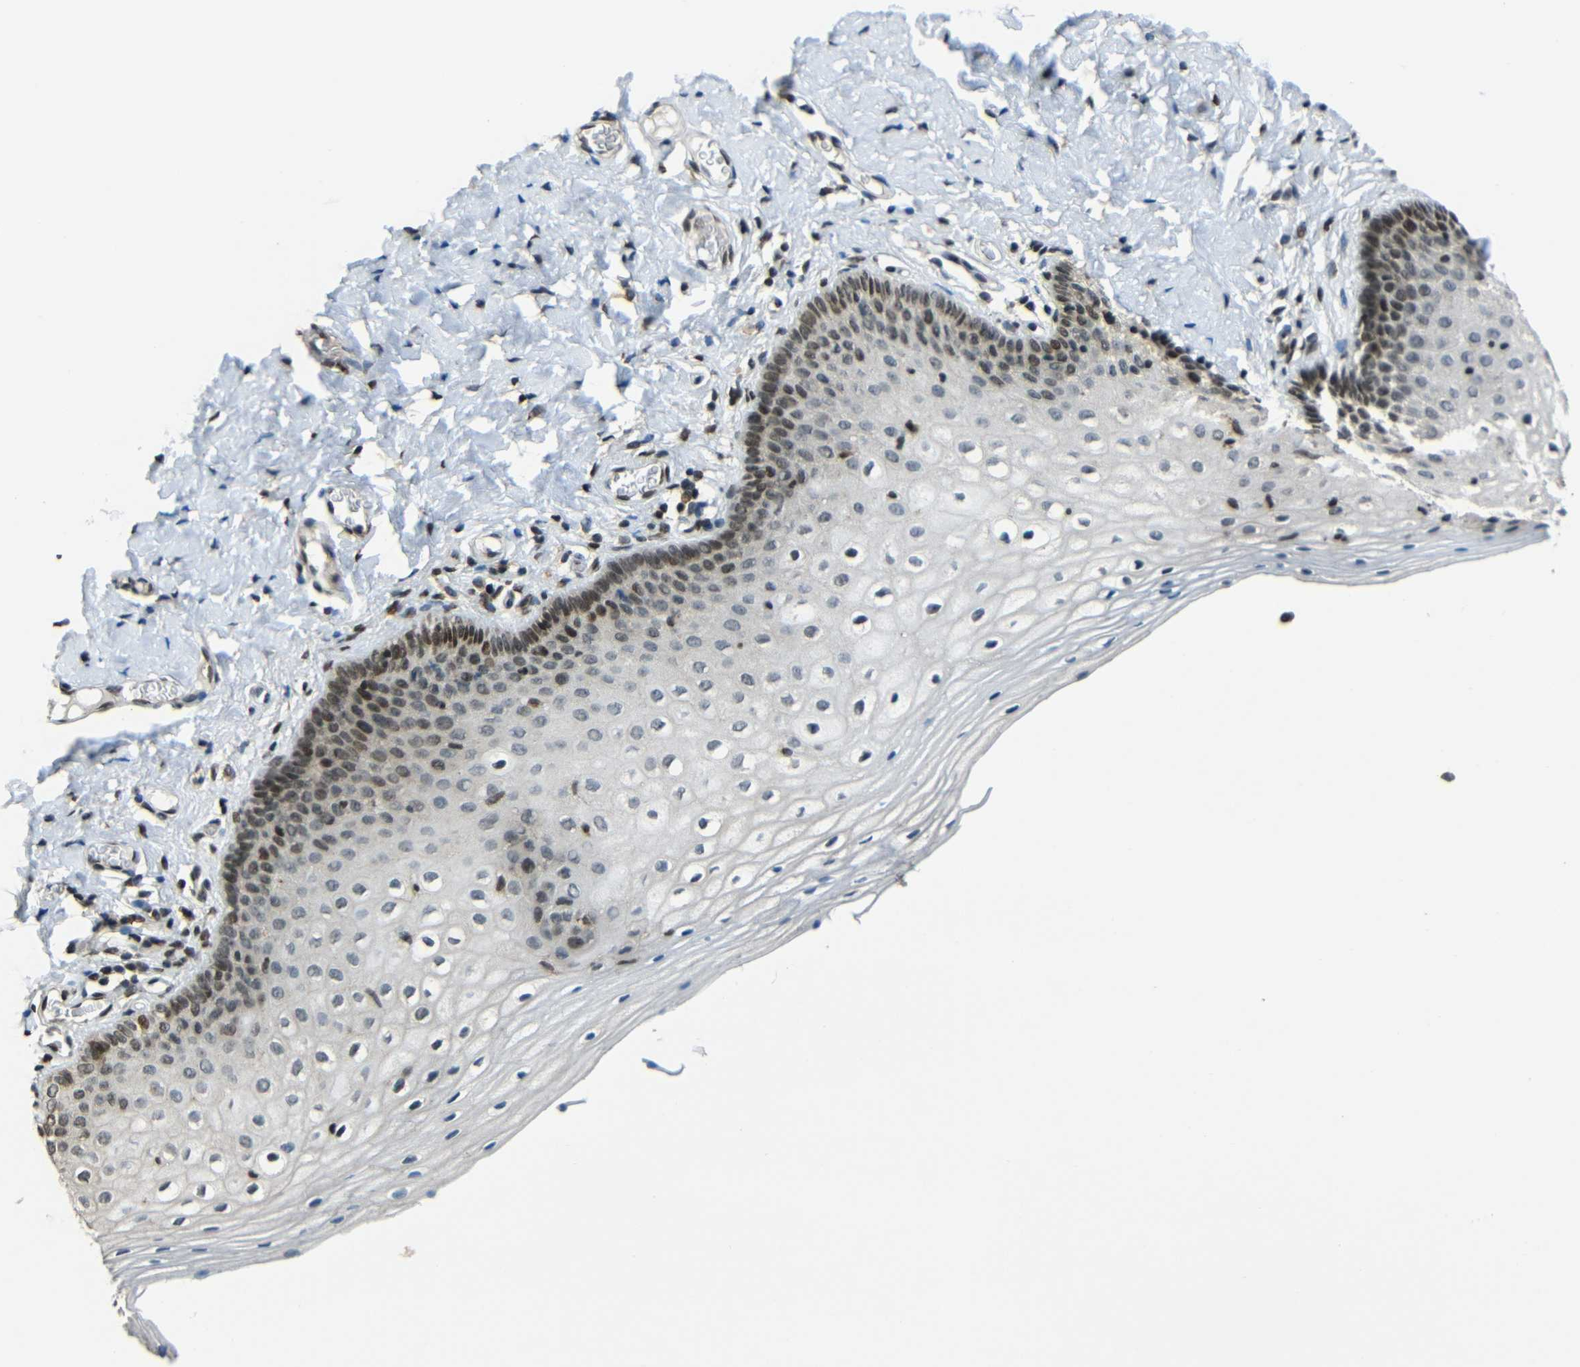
{"staining": {"intensity": "moderate", "quantity": "25%-75%", "location": "nuclear"}, "tissue": "vagina", "cell_type": "Squamous epithelial cells", "image_type": "normal", "snomed": [{"axis": "morphology", "description": "Normal tissue, NOS"}, {"axis": "topography", "description": "Vagina"}], "caption": "Immunohistochemical staining of unremarkable vagina displays moderate nuclear protein positivity in about 25%-75% of squamous epithelial cells.", "gene": "PSIP1", "patient": {"sex": "female", "age": 55}}